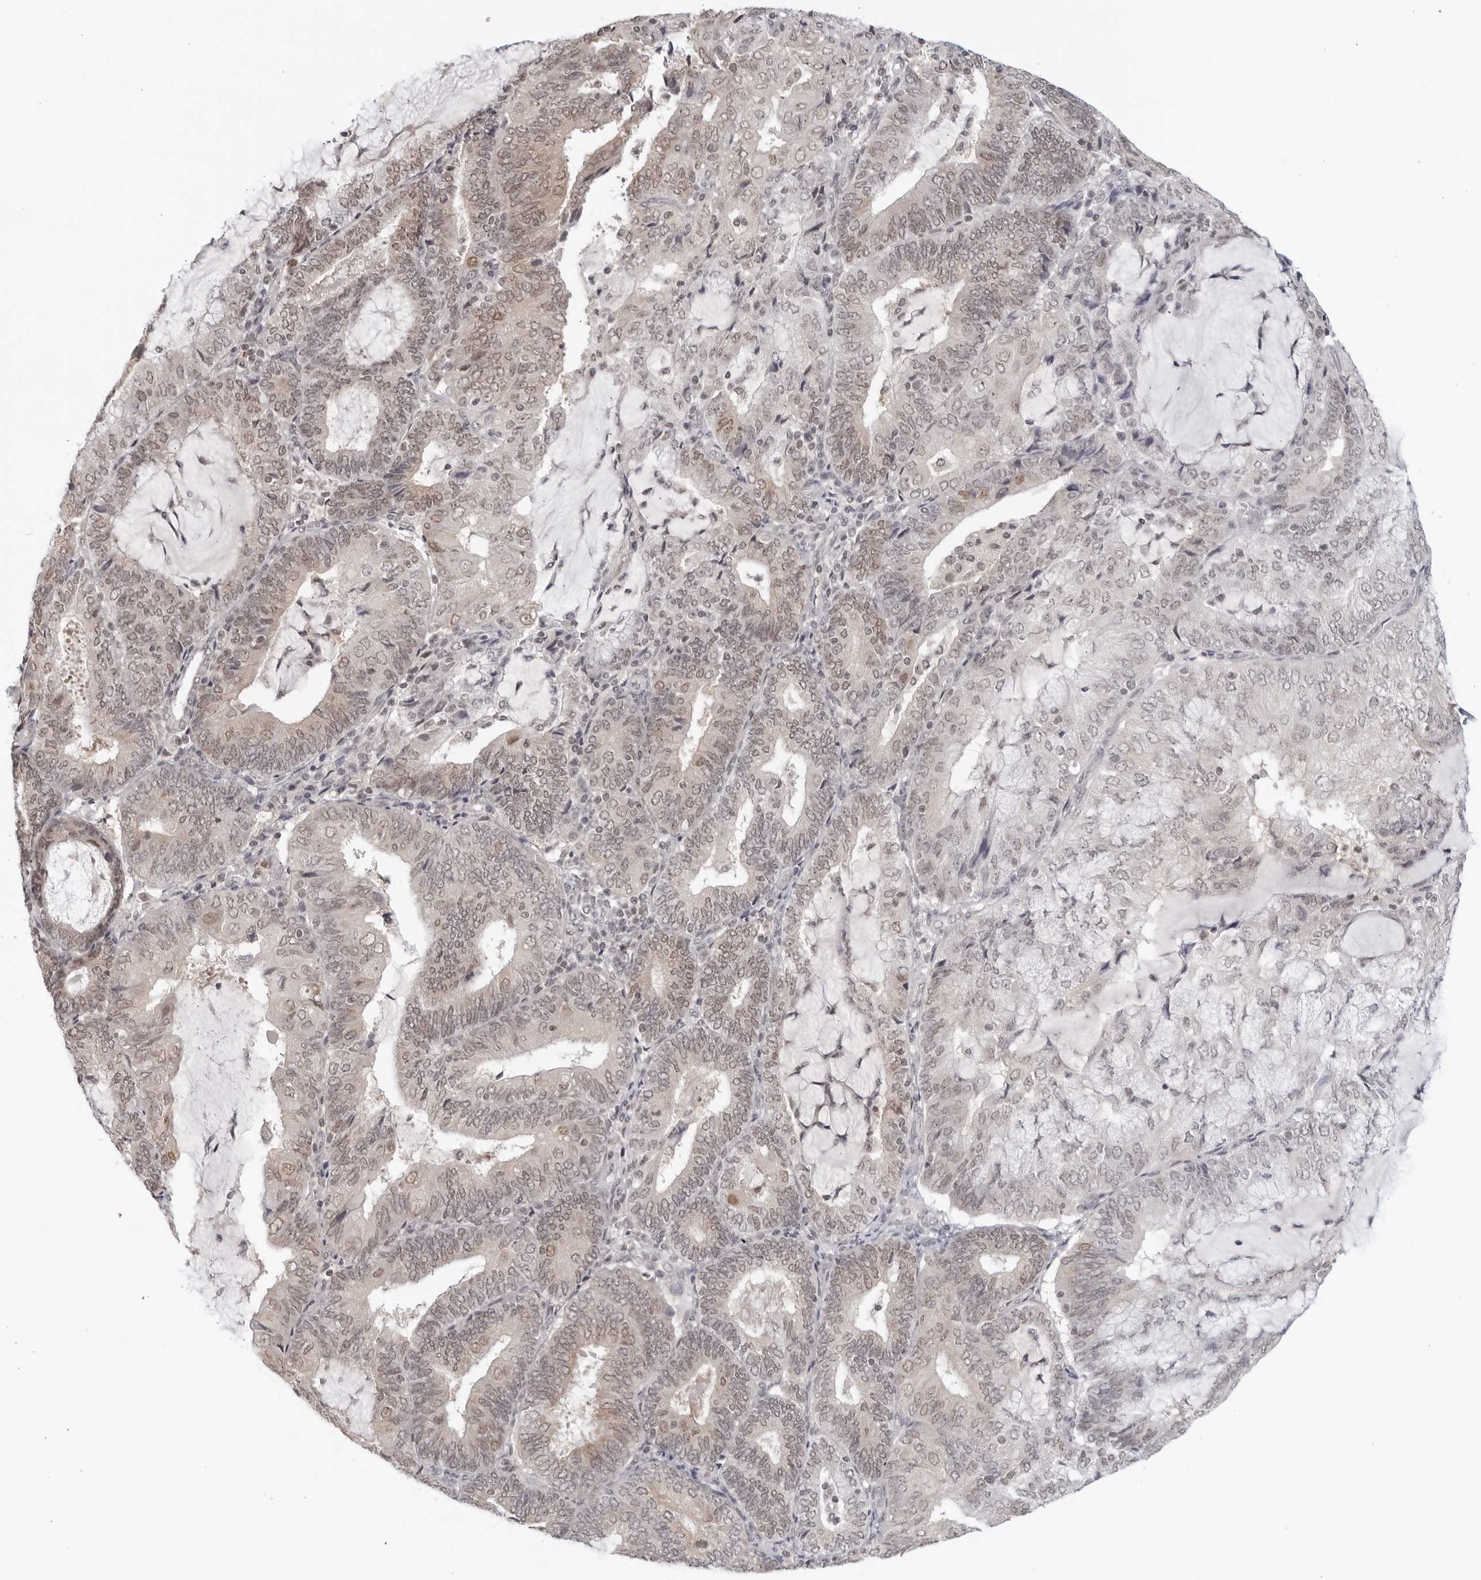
{"staining": {"intensity": "weak", "quantity": "25%-75%", "location": "nuclear"}, "tissue": "endometrial cancer", "cell_type": "Tumor cells", "image_type": "cancer", "snomed": [{"axis": "morphology", "description": "Adenocarcinoma, NOS"}, {"axis": "topography", "description": "Endometrium"}], "caption": "DAB immunohistochemical staining of endometrial cancer (adenocarcinoma) shows weak nuclear protein expression in approximately 25%-75% of tumor cells.", "gene": "RAB11FIP3", "patient": {"sex": "female", "age": 81}}